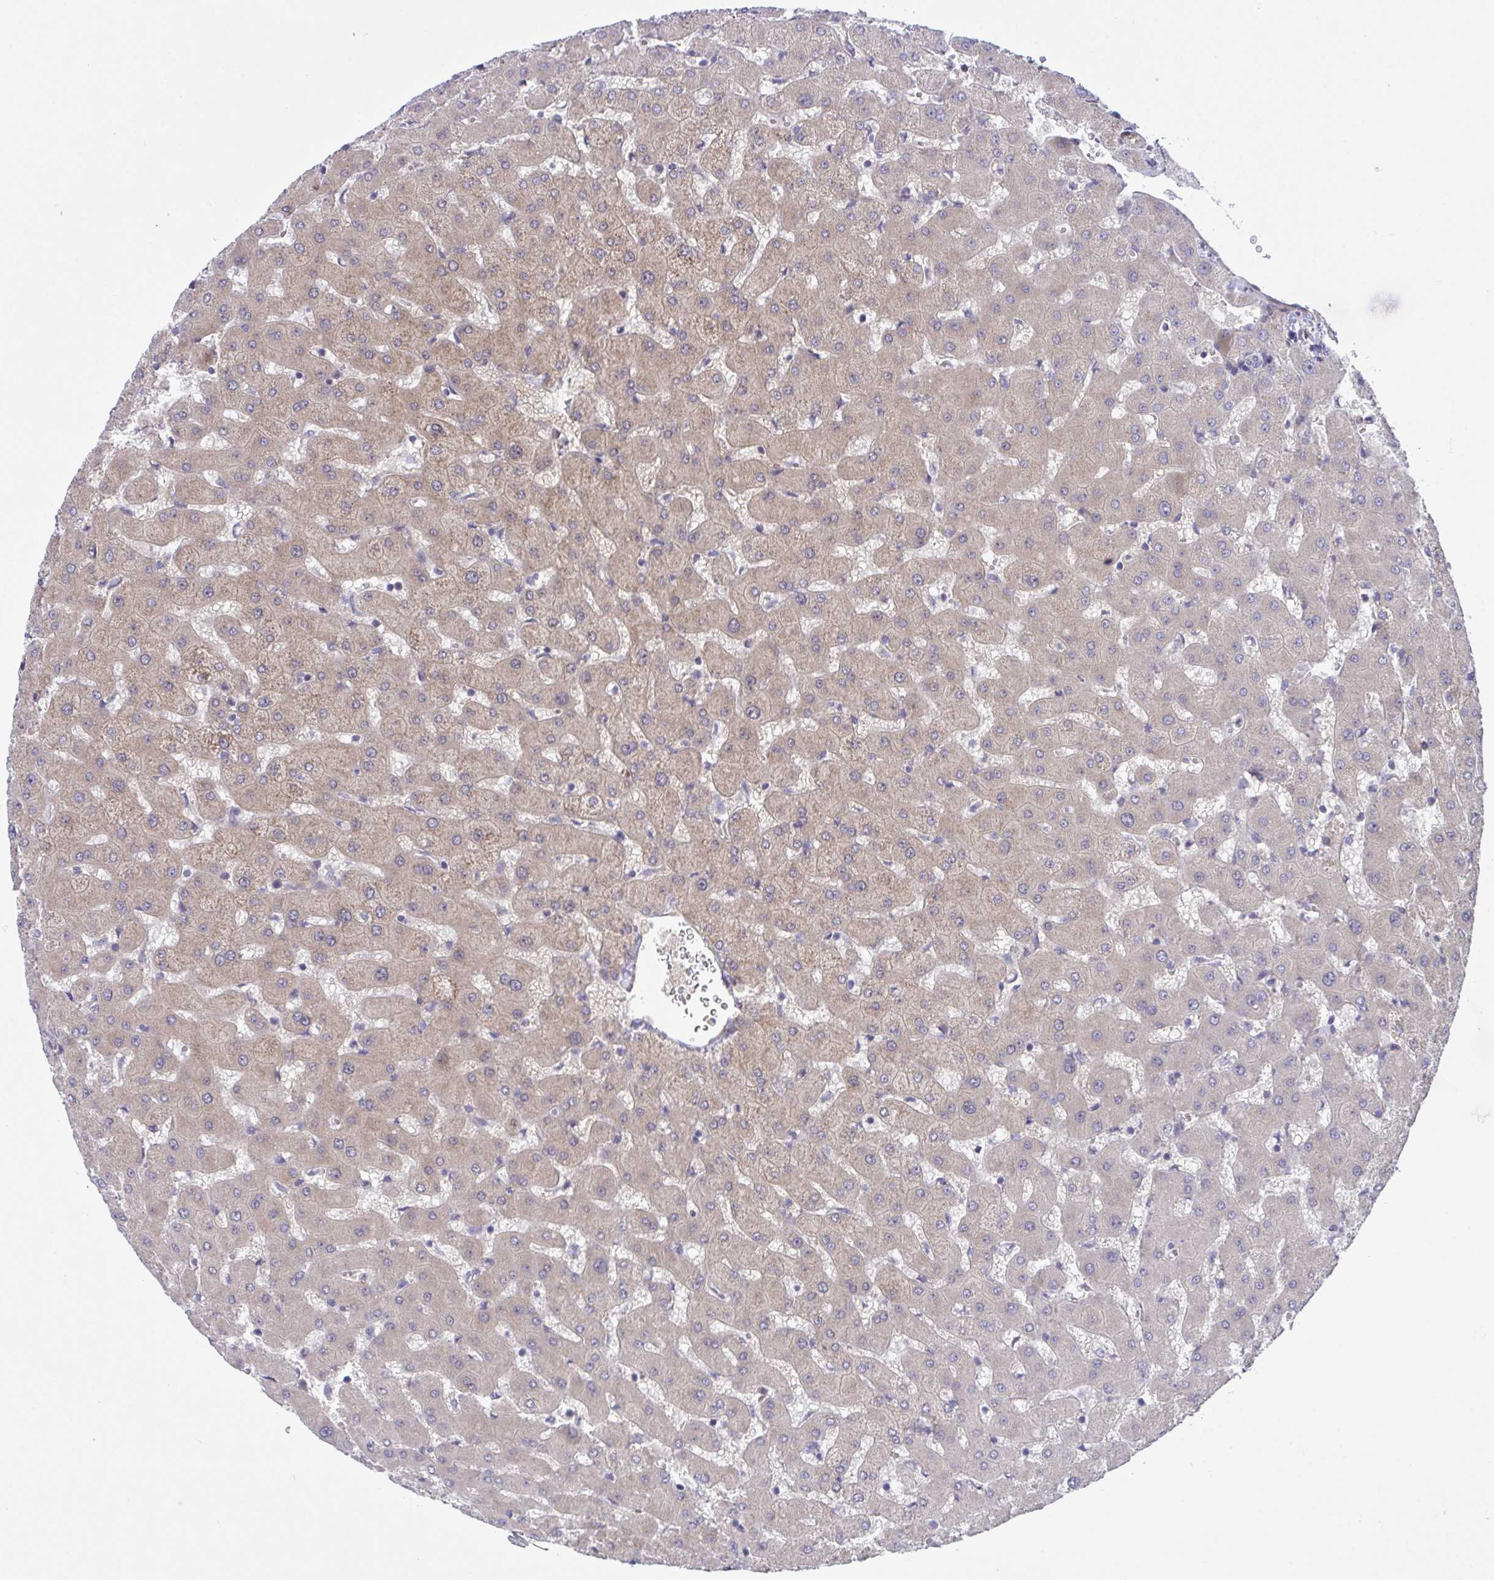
{"staining": {"intensity": "negative", "quantity": "none", "location": "none"}, "tissue": "liver", "cell_type": "Cholangiocytes", "image_type": "normal", "snomed": [{"axis": "morphology", "description": "Normal tissue, NOS"}, {"axis": "topography", "description": "Liver"}], "caption": "Immunohistochemical staining of normal liver reveals no significant expression in cholangiocytes.", "gene": "RHOXF1", "patient": {"sex": "female", "age": 63}}